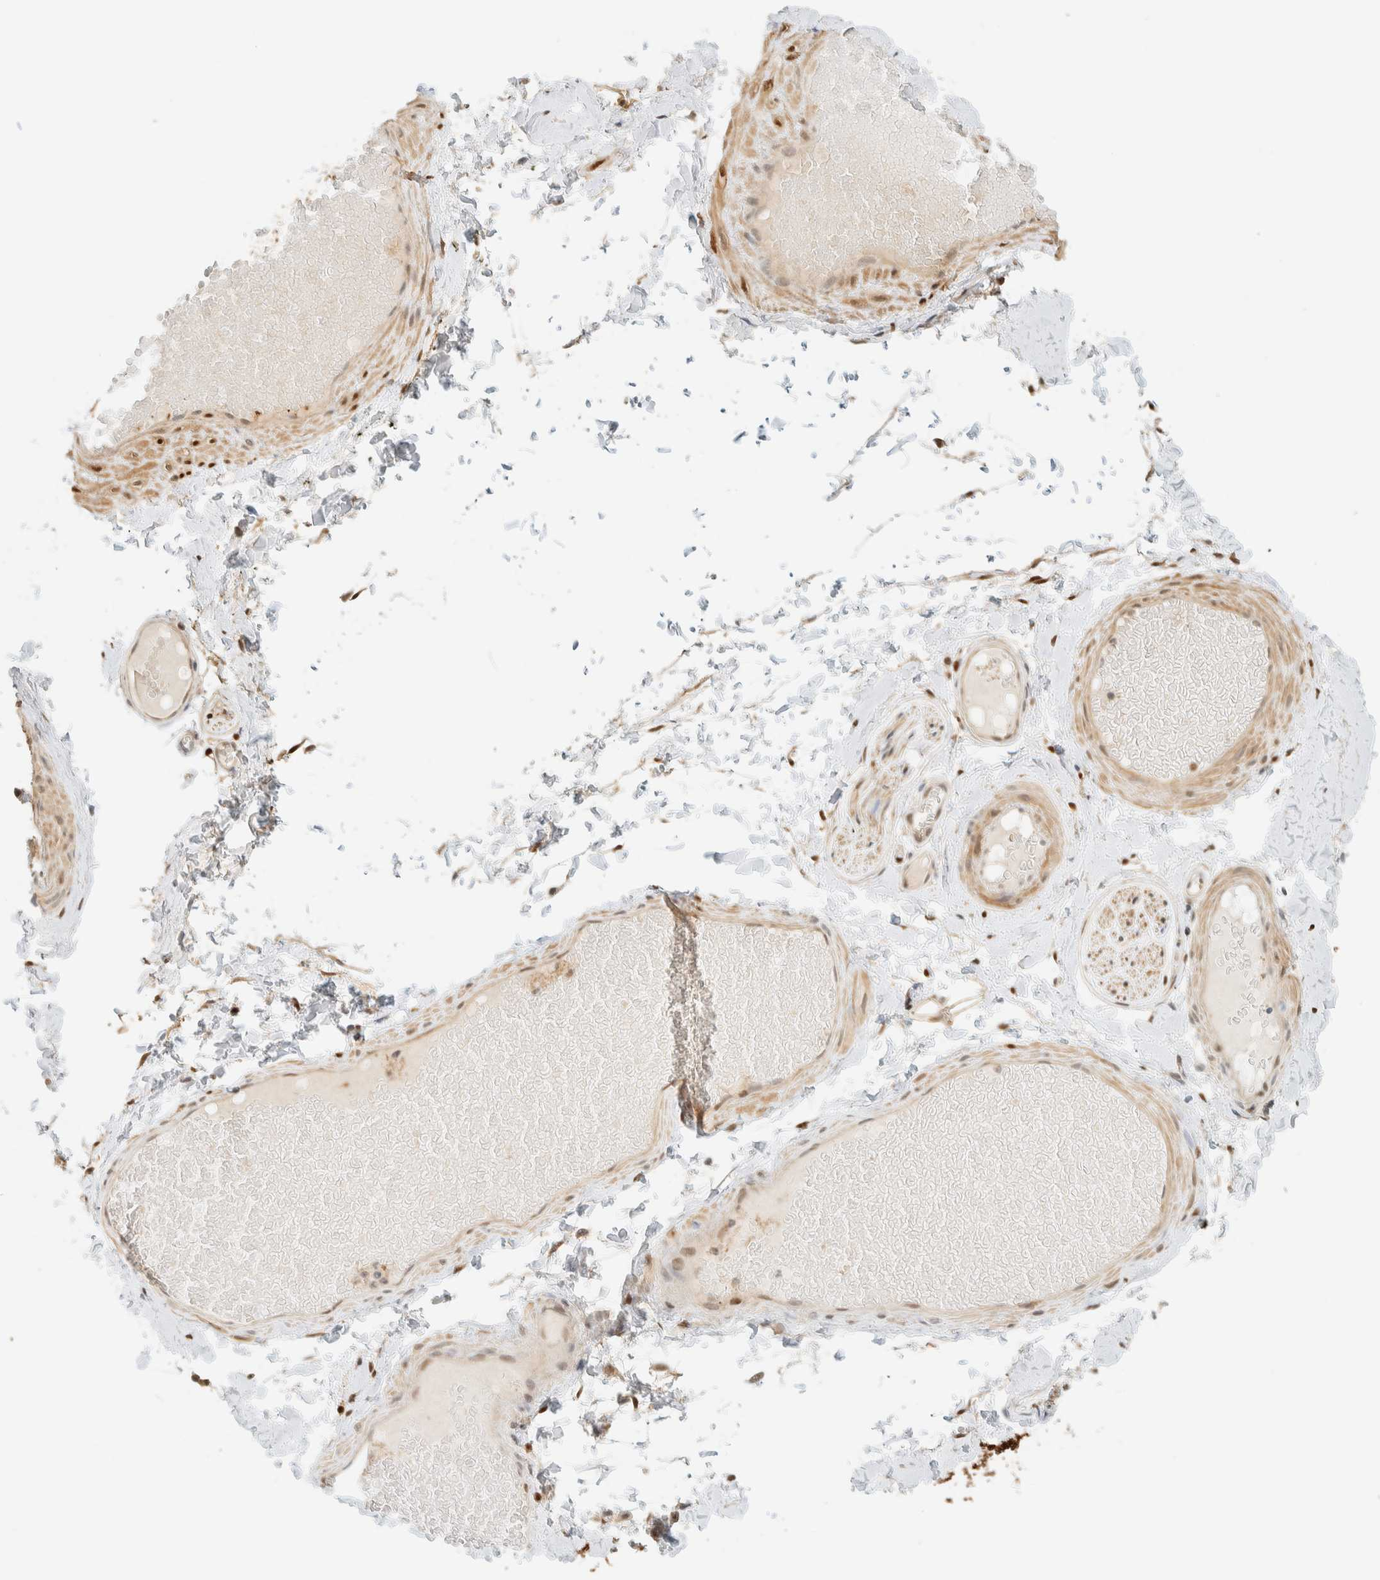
{"staining": {"intensity": "moderate", "quantity": ">75%", "location": "cytoplasmic/membranous,nuclear"}, "tissue": "adipose tissue", "cell_type": "Adipocytes", "image_type": "normal", "snomed": [{"axis": "morphology", "description": "Normal tissue, NOS"}, {"axis": "topography", "description": "Adipose tissue"}, {"axis": "topography", "description": "Vascular tissue"}, {"axis": "topography", "description": "Peripheral nerve tissue"}], "caption": "The micrograph displays a brown stain indicating the presence of a protein in the cytoplasmic/membranous,nuclear of adipocytes in adipose tissue. (Brightfield microscopy of DAB IHC at high magnification).", "gene": "ZBTB37", "patient": {"sex": "male", "age": 25}}